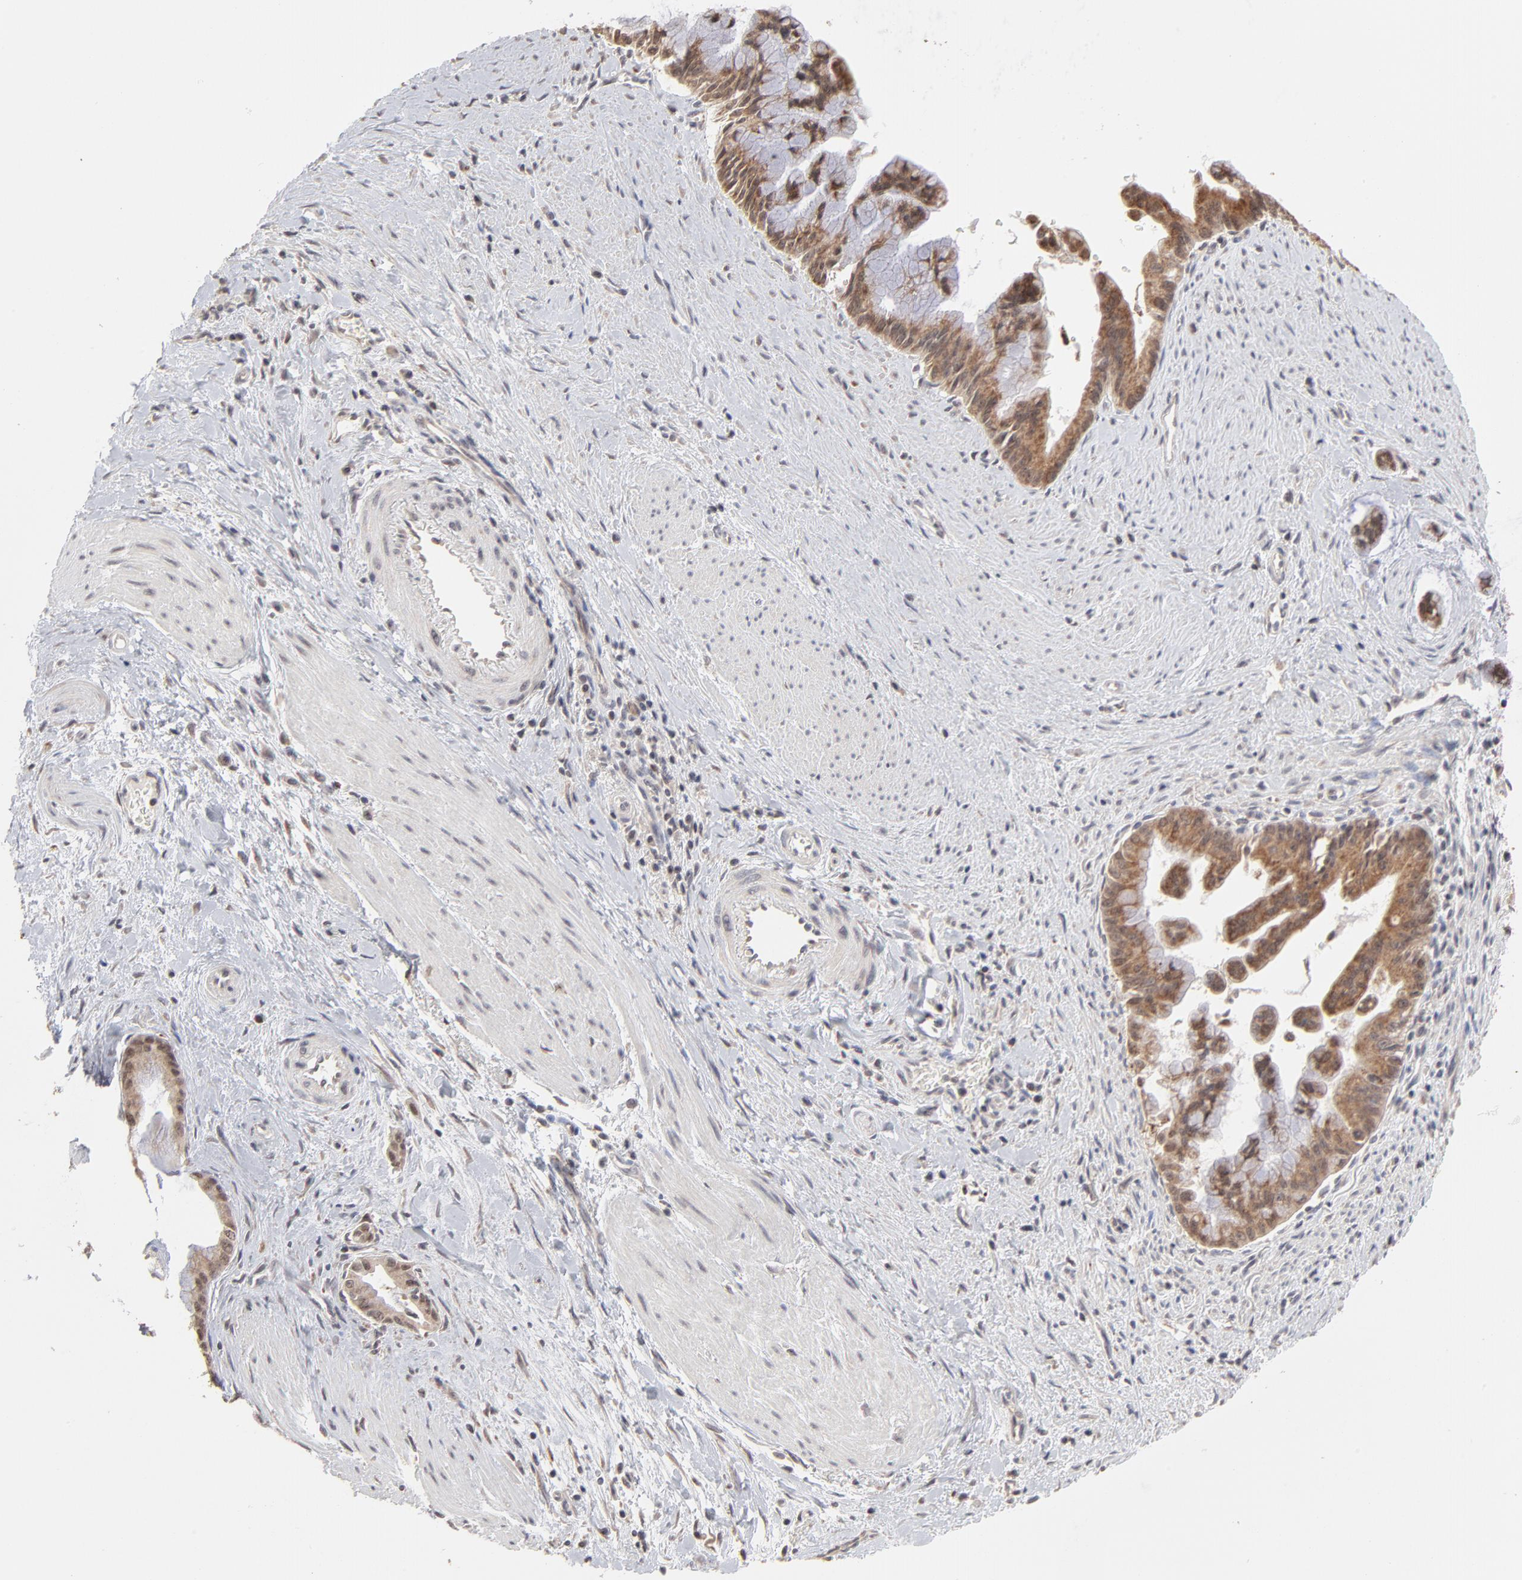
{"staining": {"intensity": "moderate", "quantity": ">75%", "location": "cytoplasmic/membranous,nuclear"}, "tissue": "pancreatic cancer", "cell_type": "Tumor cells", "image_type": "cancer", "snomed": [{"axis": "morphology", "description": "Adenocarcinoma, NOS"}, {"axis": "topography", "description": "Pancreas"}], "caption": "Adenocarcinoma (pancreatic) tissue exhibits moderate cytoplasmic/membranous and nuclear staining in approximately >75% of tumor cells", "gene": "ARIH1", "patient": {"sex": "male", "age": 59}}